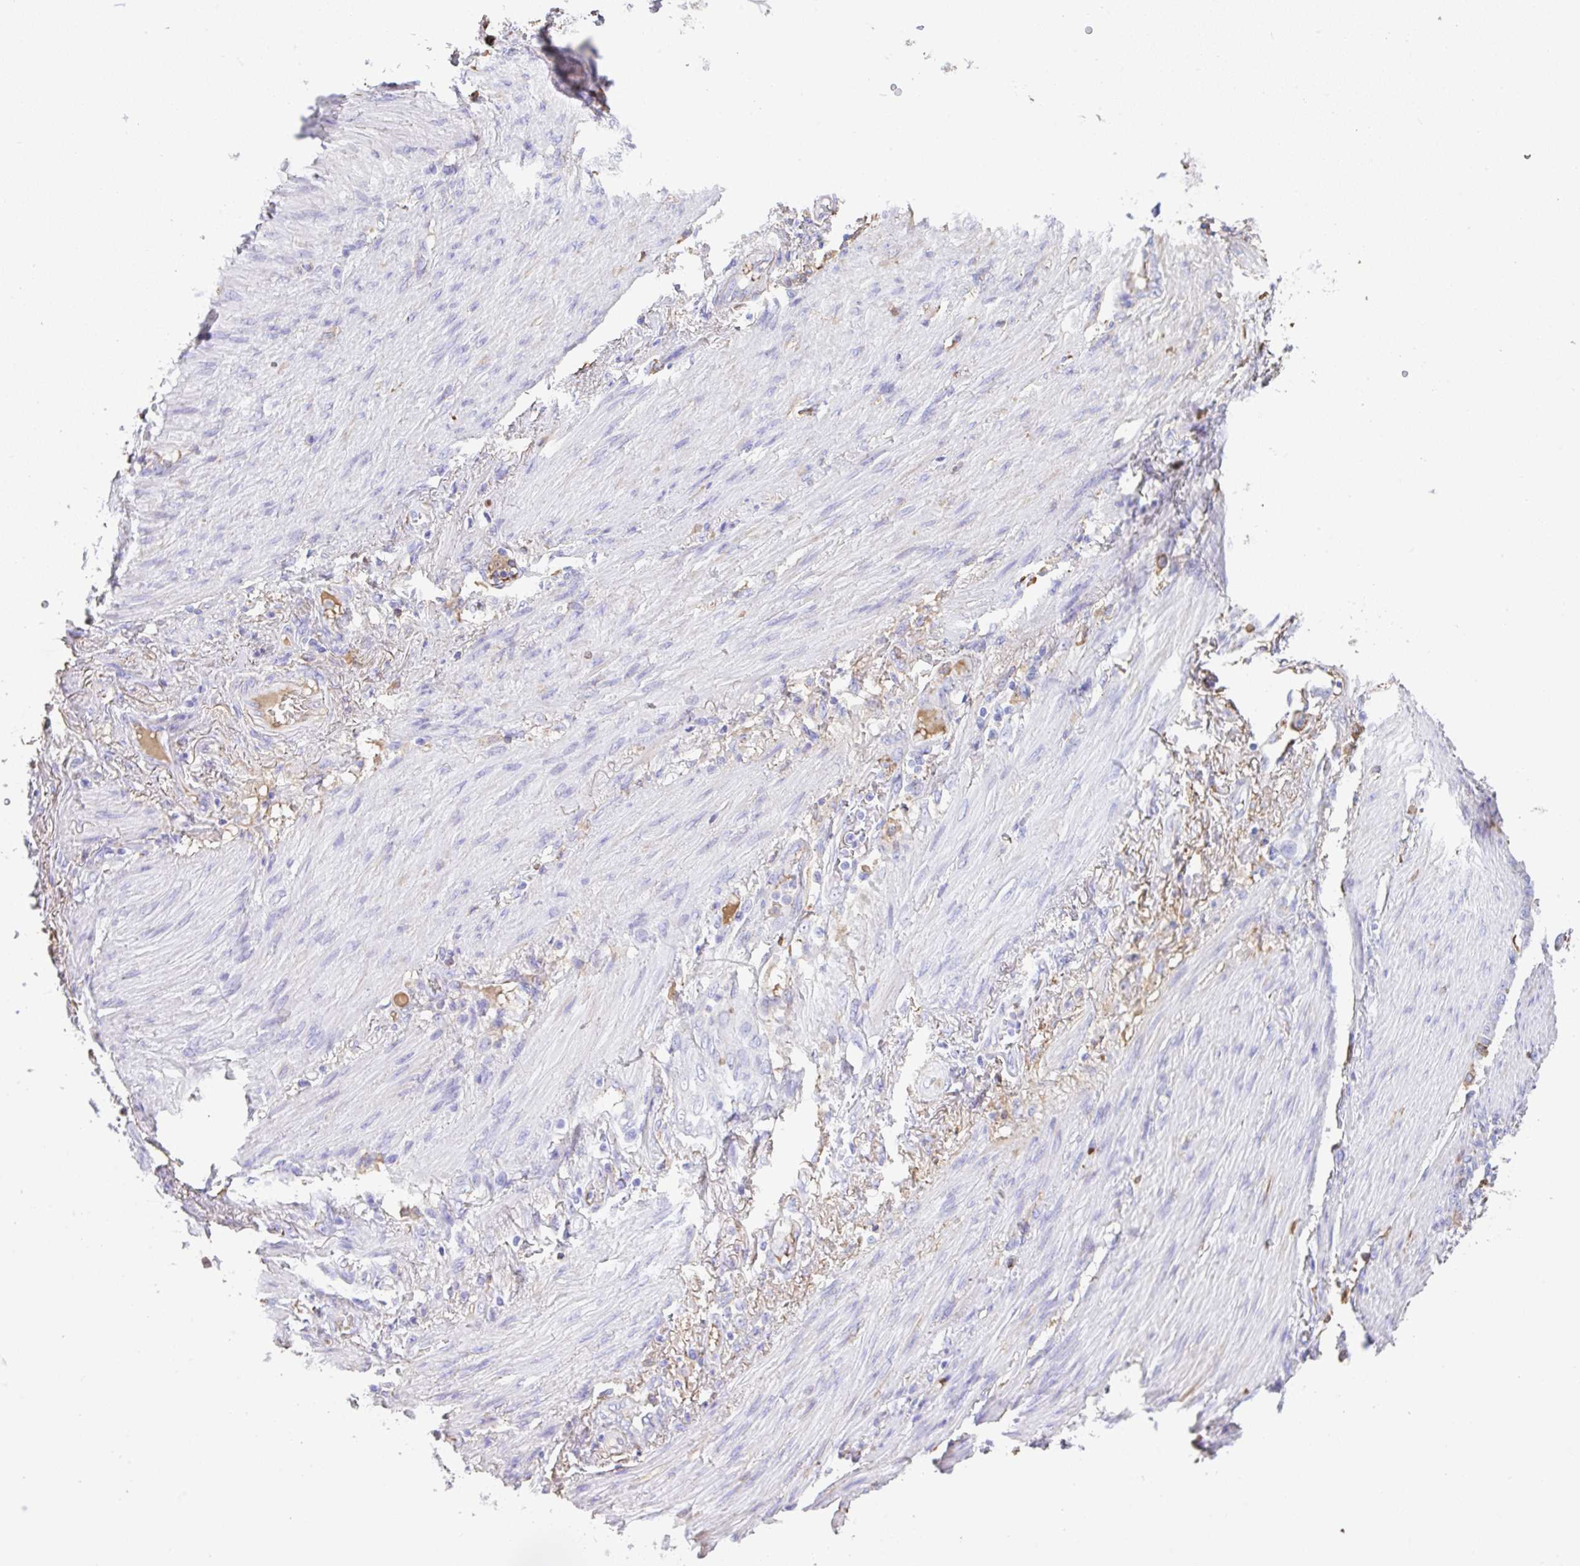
{"staining": {"intensity": "negative", "quantity": "none", "location": "none"}, "tissue": "stomach cancer", "cell_type": "Tumor cells", "image_type": "cancer", "snomed": [{"axis": "morphology", "description": "Adenocarcinoma, NOS"}, {"axis": "topography", "description": "Stomach"}], "caption": "Tumor cells show no significant expression in stomach cancer (adenocarcinoma). (Stains: DAB (3,3'-diaminobenzidine) IHC with hematoxylin counter stain, Microscopy: brightfield microscopy at high magnification).", "gene": "HOXC12", "patient": {"sex": "female", "age": 79}}